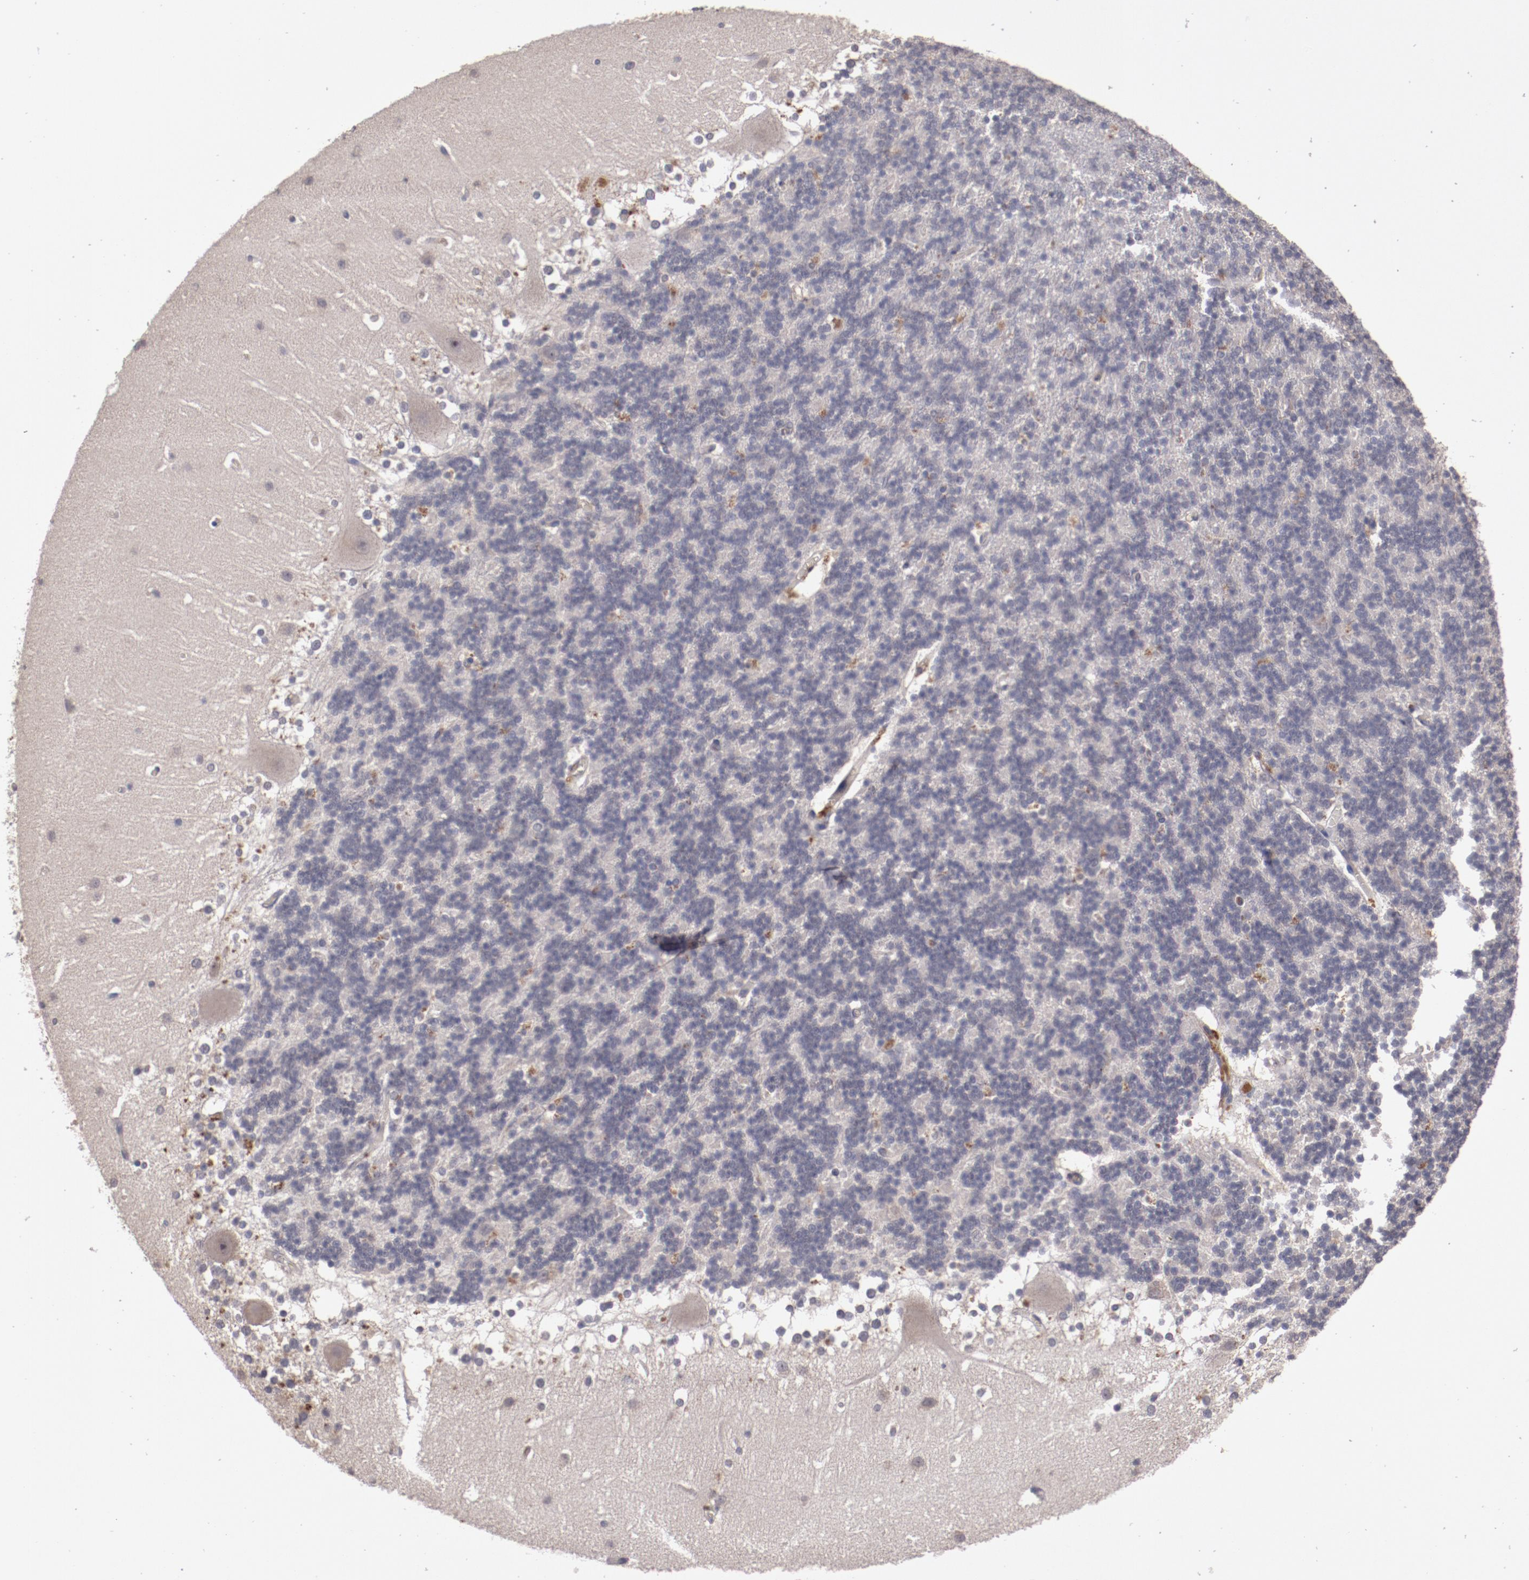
{"staining": {"intensity": "negative", "quantity": "none", "location": "none"}, "tissue": "cerebellum", "cell_type": "Cells in granular layer", "image_type": "normal", "snomed": [{"axis": "morphology", "description": "Normal tissue, NOS"}, {"axis": "topography", "description": "Cerebellum"}], "caption": "DAB (3,3'-diaminobenzidine) immunohistochemical staining of unremarkable human cerebellum displays no significant expression in cells in granular layer. (Stains: DAB immunohistochemistry with hematoxylin counter stain, Microscopy: brightfield microscopy at high magnification).", "gene": "CP", "patient": {"sex": "female", "age": 19}}